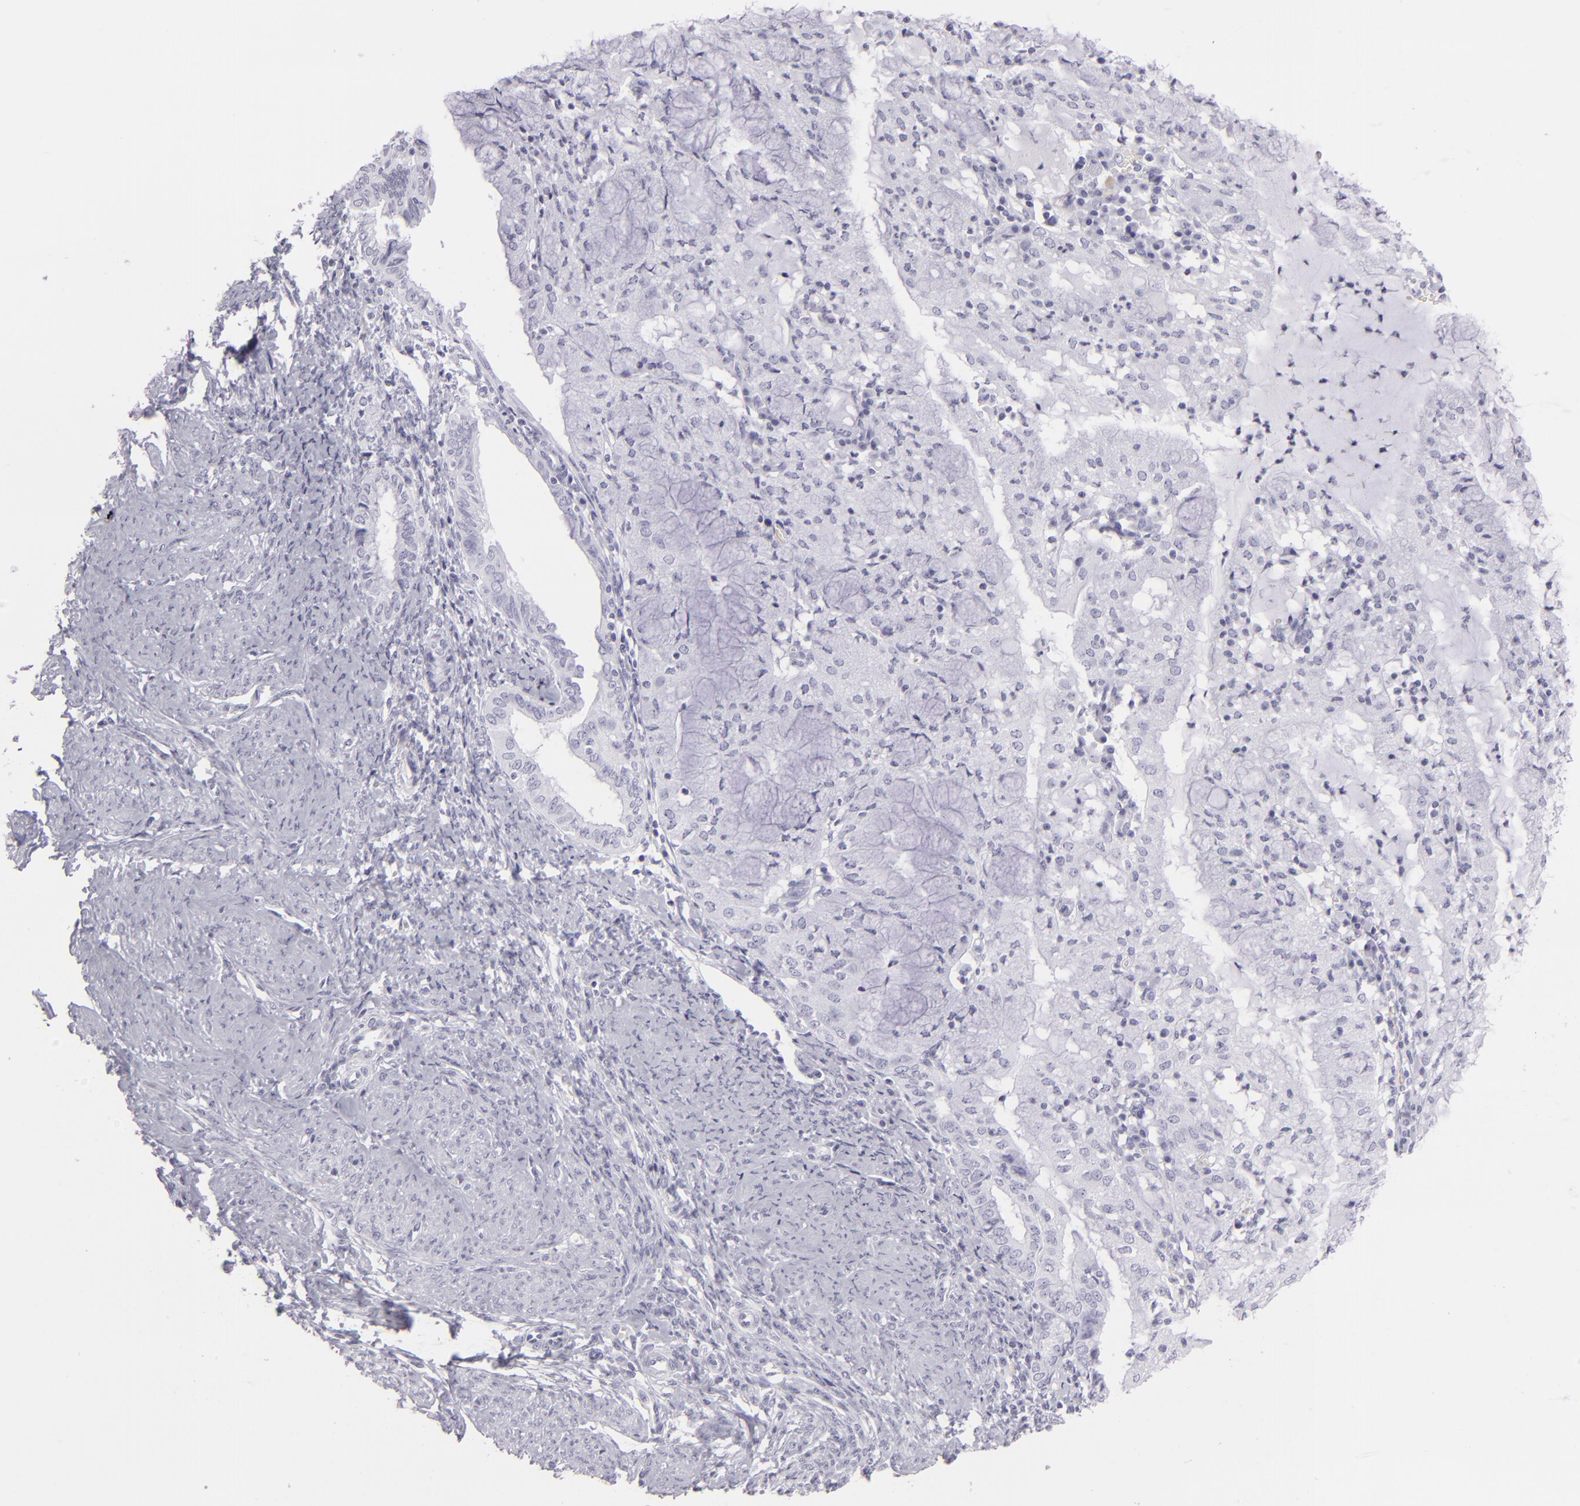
{"staining": {"intensity": "negative", "quantity": "none", "location": "none"}, "tissue": "endometrial cancer", "cell_type": "Tumor cells", "image_type": "cancer", "snomed": [{"axis": "morphology", "description": "Adenocarcinoma, NOS"}, {"axis": "topography", "description": "Endometrium"}], "caption": "Photomicrograph shows no significant protein positivity in tumor cells of adenocarcinoma (endometrial).", "gene": "FLG", "patient": {"sex": "female", "age": 63}}